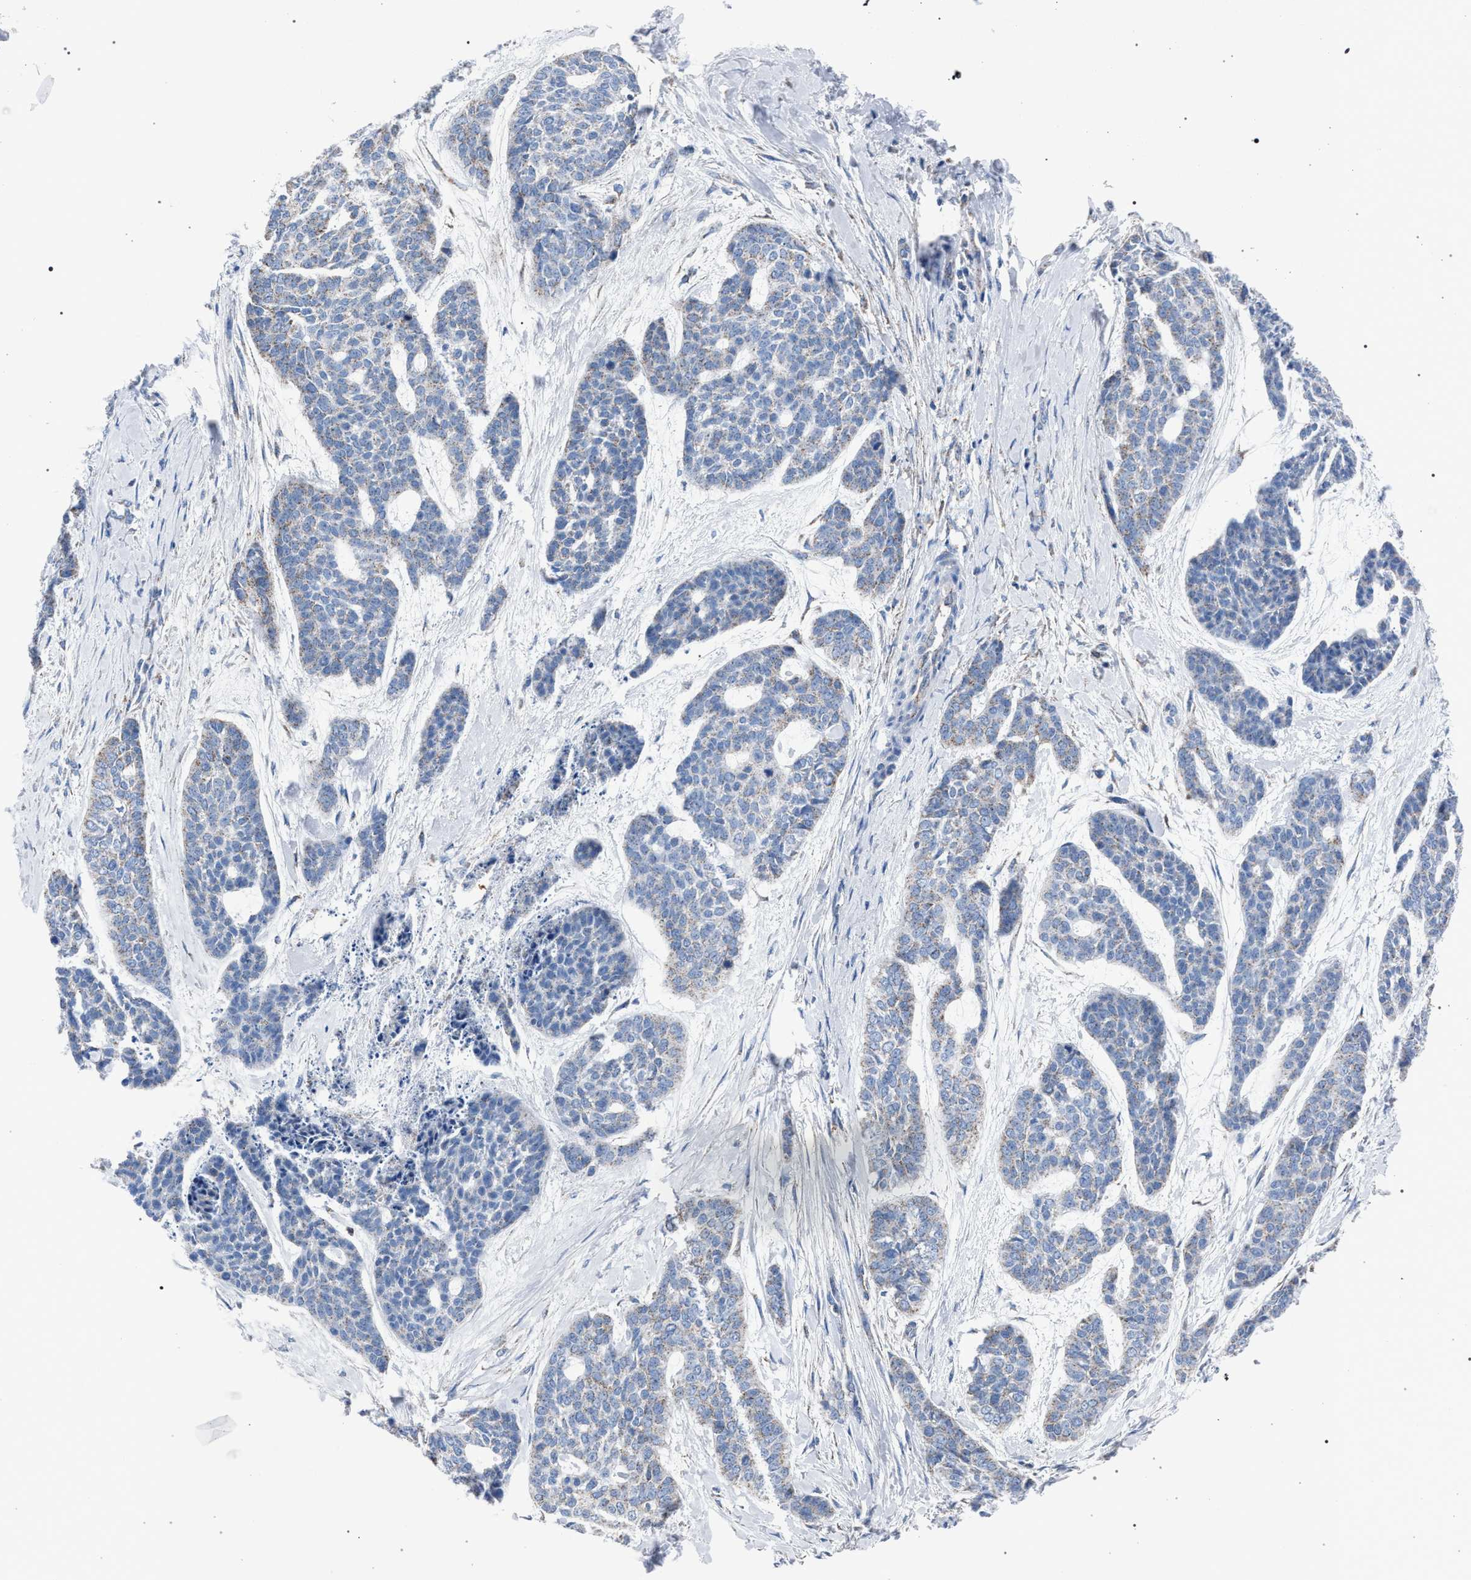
{"staining": {"intensity": "negative", "quantity": "none", "location": "none"}, "tissue": "skin cancer", "cell_type": "Tumor cells", "image_type": "cancer", "snomed": [{"axis": "morphology", "description": "Basal cell carcinoma"}, {"axis": "topography", "description": "Skin"}], "caption": "This is an IHC histopathology image of human basal cell carcinoma (skin). There is no staining in tumor cells.", "gene": "HSD17B4", "patient": {"sex": "female", "age": 64}}